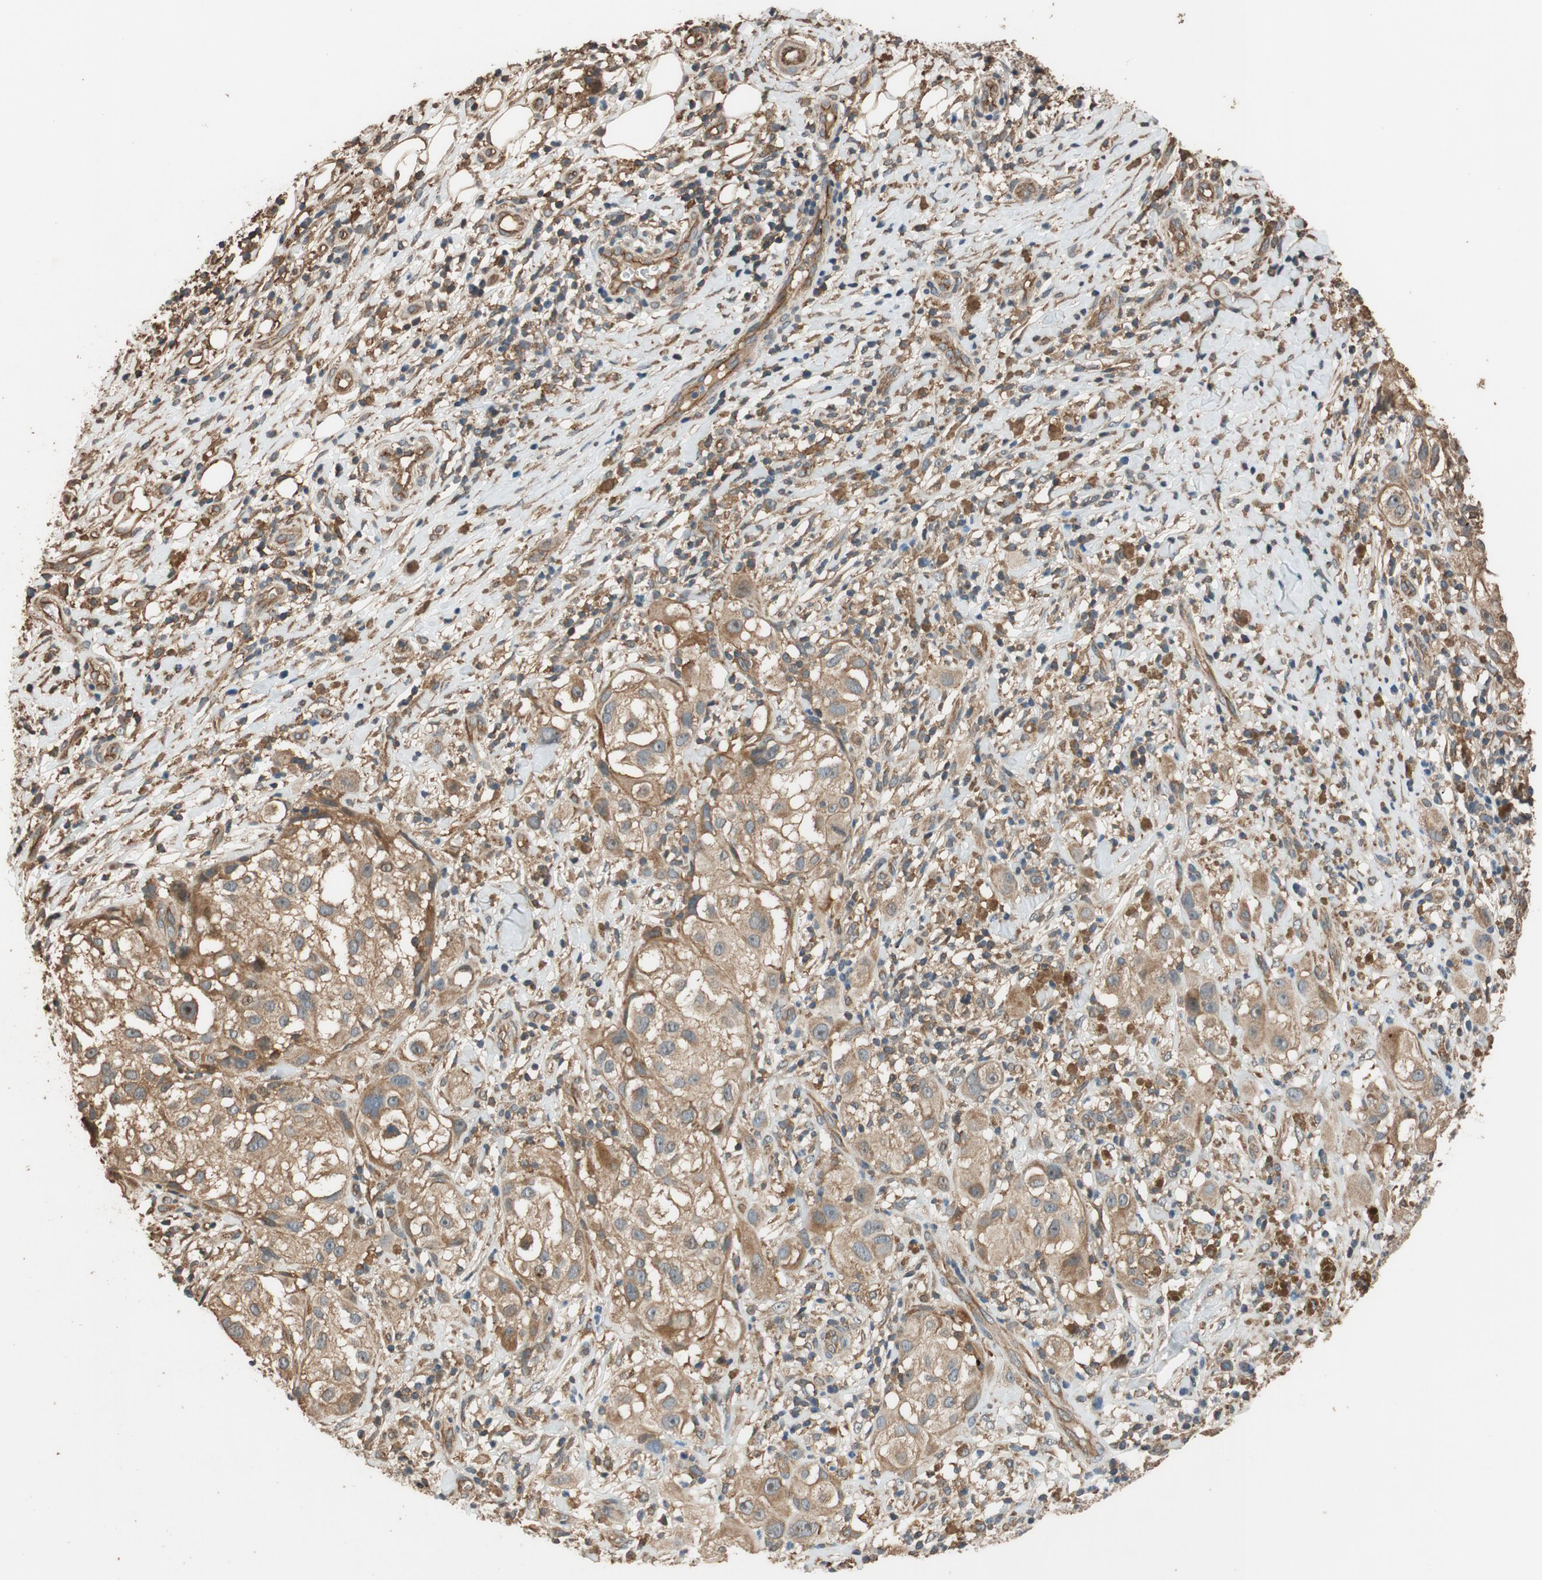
{"staining": {"intensity": "moderate", "quantity": ">75%", "location": "cytoplasmic/membranous"}, "tissue": "melanoma", "cell_type": "Tumor cells", "image_type": "cancer", "snomed": [{"axis": "morphology", "description": "Necrosis, NOS"}, {"axis": "morphology", "description": "Malignant melanoma, NOS"}, {"axis": "topography", "description": "Skin"}], "caption": "DAB immunohistochemical staining of human melanoma reveals moderate cytoplasmic/membranous protein staining in about >75% of tumor cells. (brown staining indicates protein expression, while blue staining denotes nuclei).", "gene": "MST1R", "patient": {"sex": "female", "age": 87}}